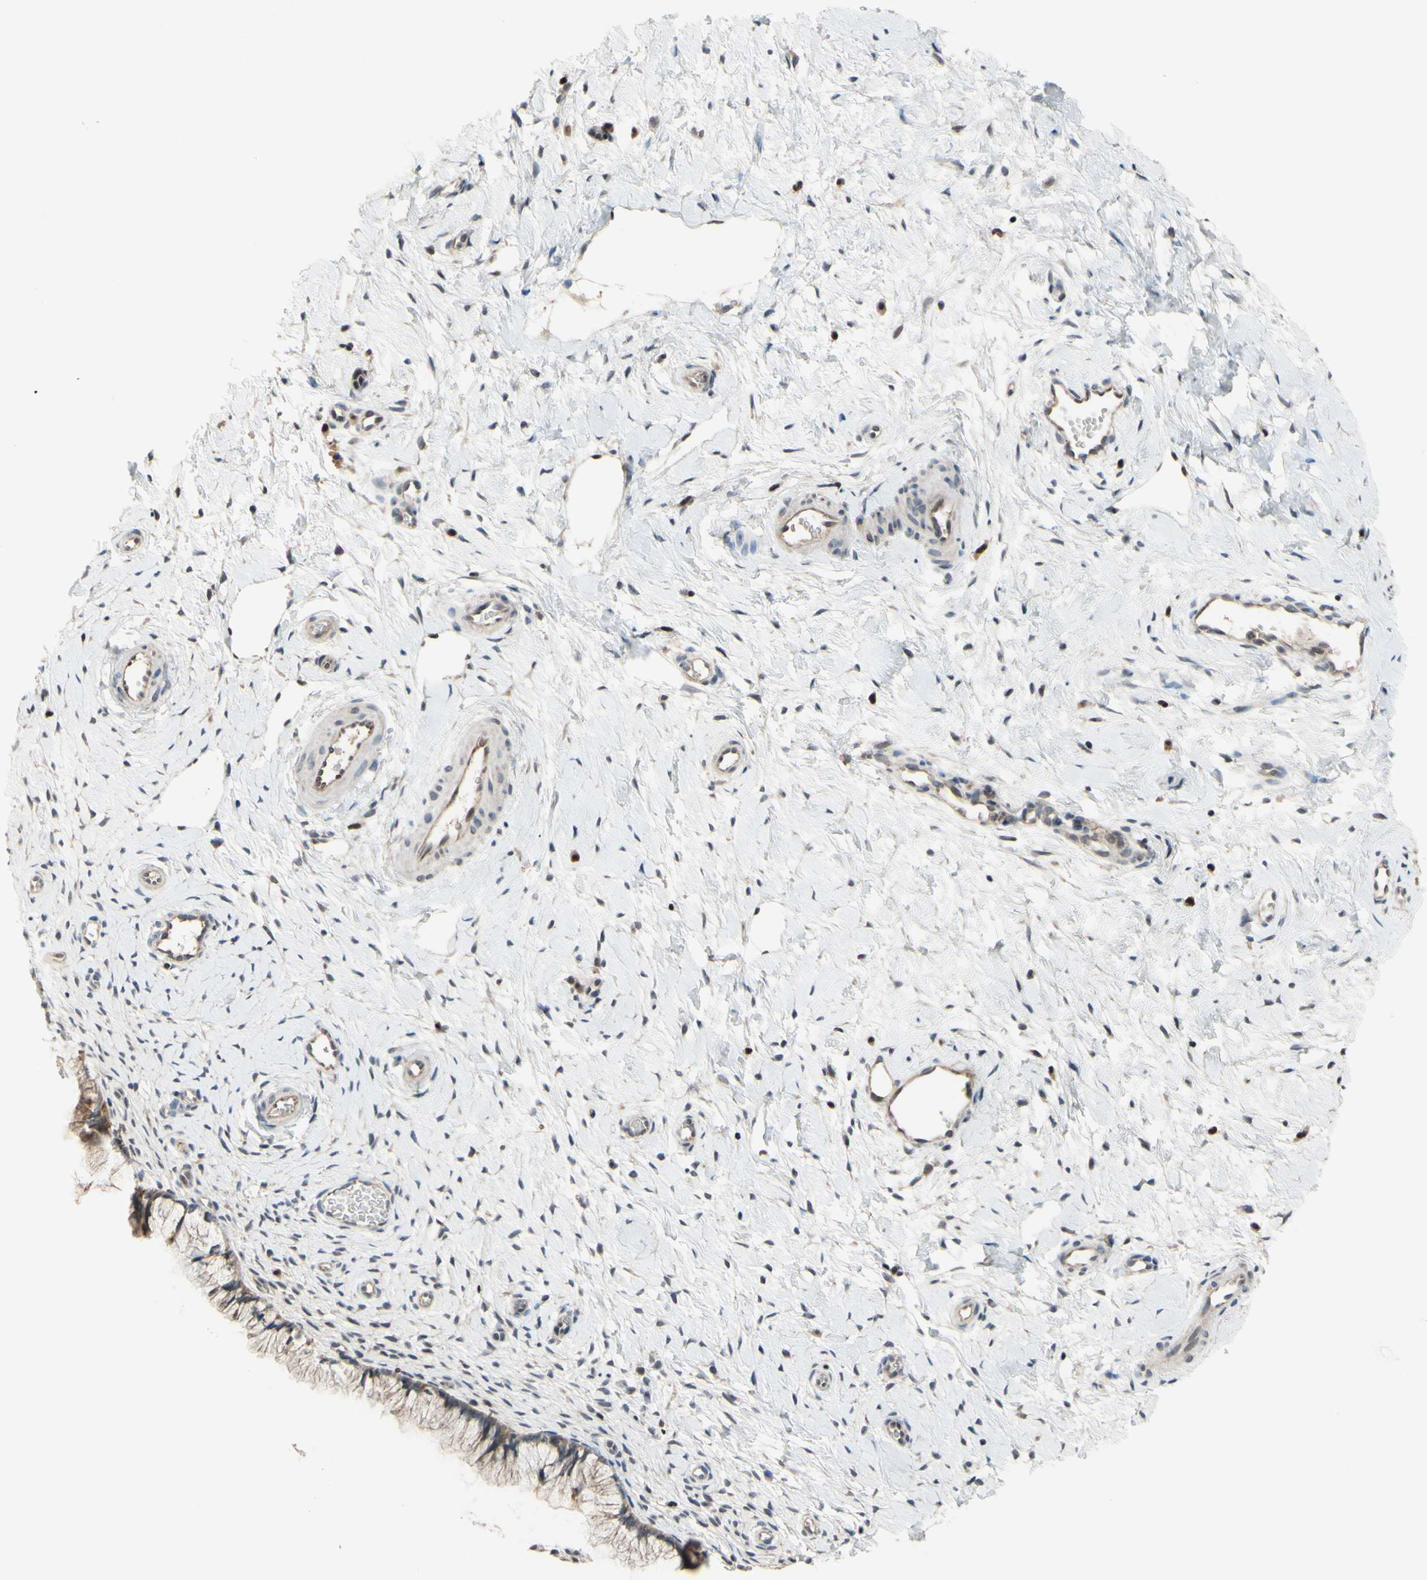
{"staining": {"intensity": "moderate", "quantity": ">75%", "location": "cytoplasmic/membranous"}, "tissue": "cervix", "cell_type": "Glandular cells", "image_type": "normal", "snomed": [{"axis": "morphology", "description": "Normal tissue, NOS"}, {"axis": "topography", "description": "Cervix"}], "caption": "Immunohistochemical staining of benign cervix reveals medium levels of moderate cytoplasmic/membranous expression in about >75% of glandular cells. Using DAB (brown) and hematoxylin (blue) stains, captured at high magnification using brightfield microscopy.", "gene": "SP4", "patient": {"sex": "female", "age": 65}}